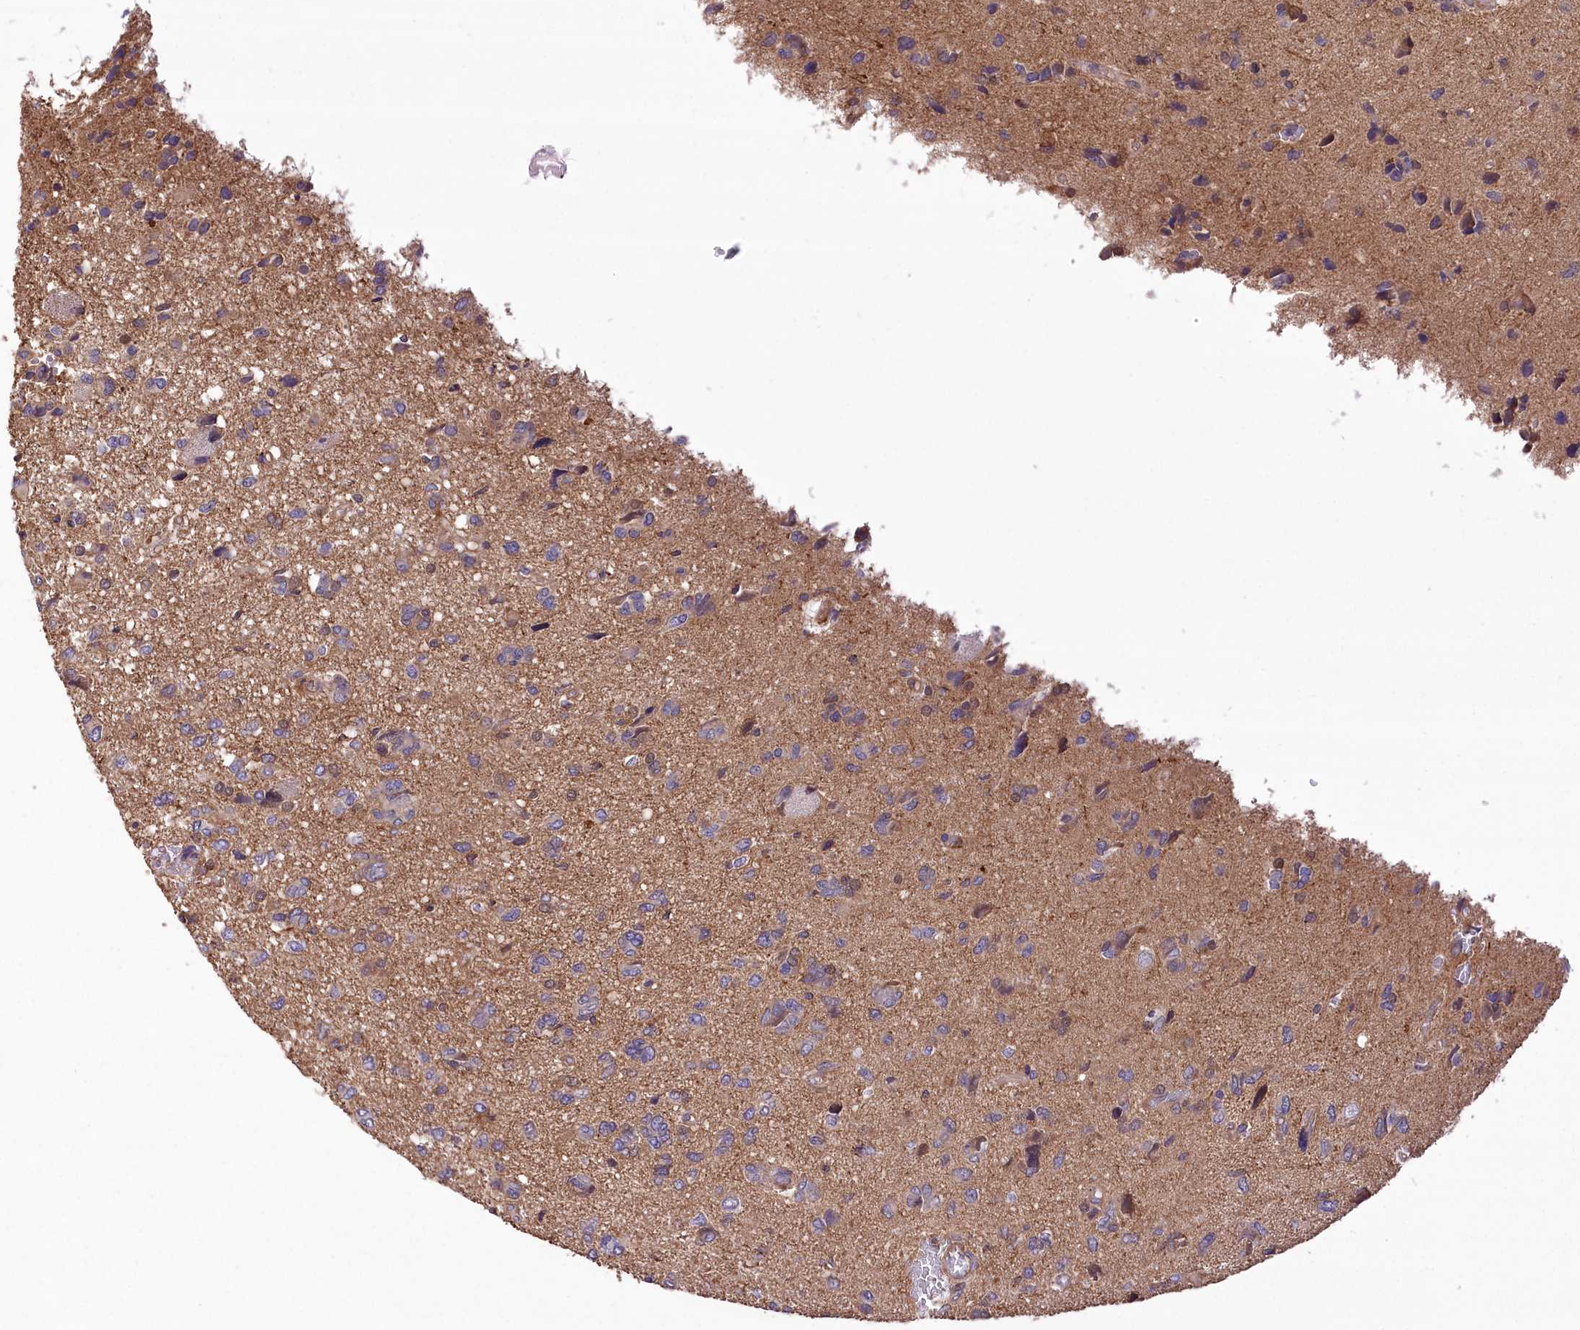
{"staining": {"intensity": "negative", "quantity": "none", "location": "none"}, "tissue": "glioma", "cell_type": "Tumor cells", "image_type": "cancer", "snomed": [{"axis": "morphology", "description": "Glioma, malignant, High grade"}, {"axis": "topography", "description": "Brain"}], "caption": "An image of human high-grade glioma (malignant) is negative for staining in tumor cells.", "gene": "DPP3", "patient": {"sex": "female", "age": 59}}